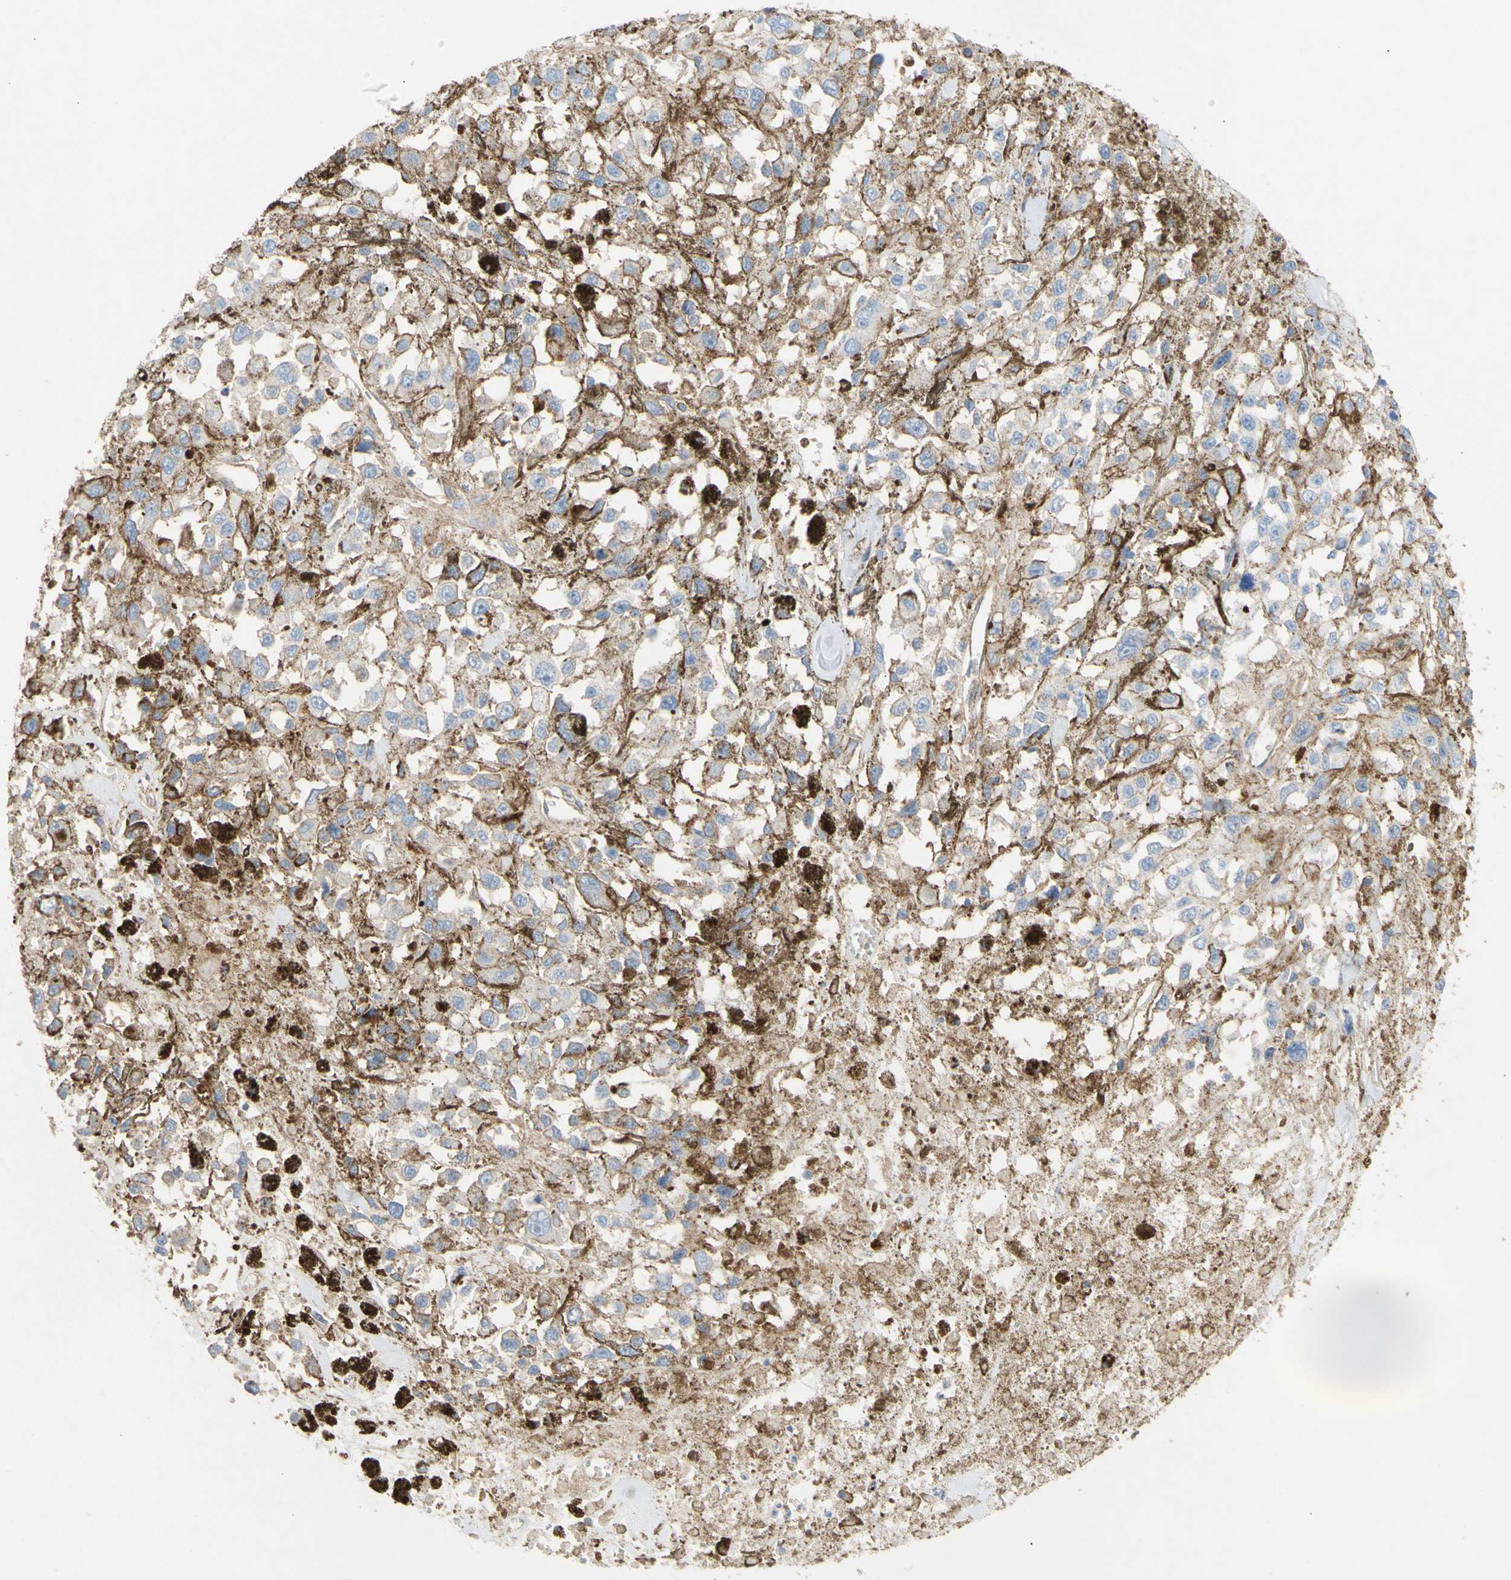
{"staining": {"intensity": "weak", "quantity": ">75%", "location": "cytoplasmic/membranous"}, "tissue": "melanoma", "cell_type": "Tumor cells", "image_type": "cancer", "snomed": [{"axis": "morphology", "description": "Malignant melanoma, Metastatic site"}, {"axis": "topography", "description": "Lymph node"}], "caption": "This image displays melanoma stained with immunohistochemistry (IHC) to label a protein in brown. The cytoplasmic/membranous of tumor cells show weak positivity for the protein. Nuclei are counter-stained blue.", "gene": "ATP2A3", "patient": {"sex": "male", "age": 59}}